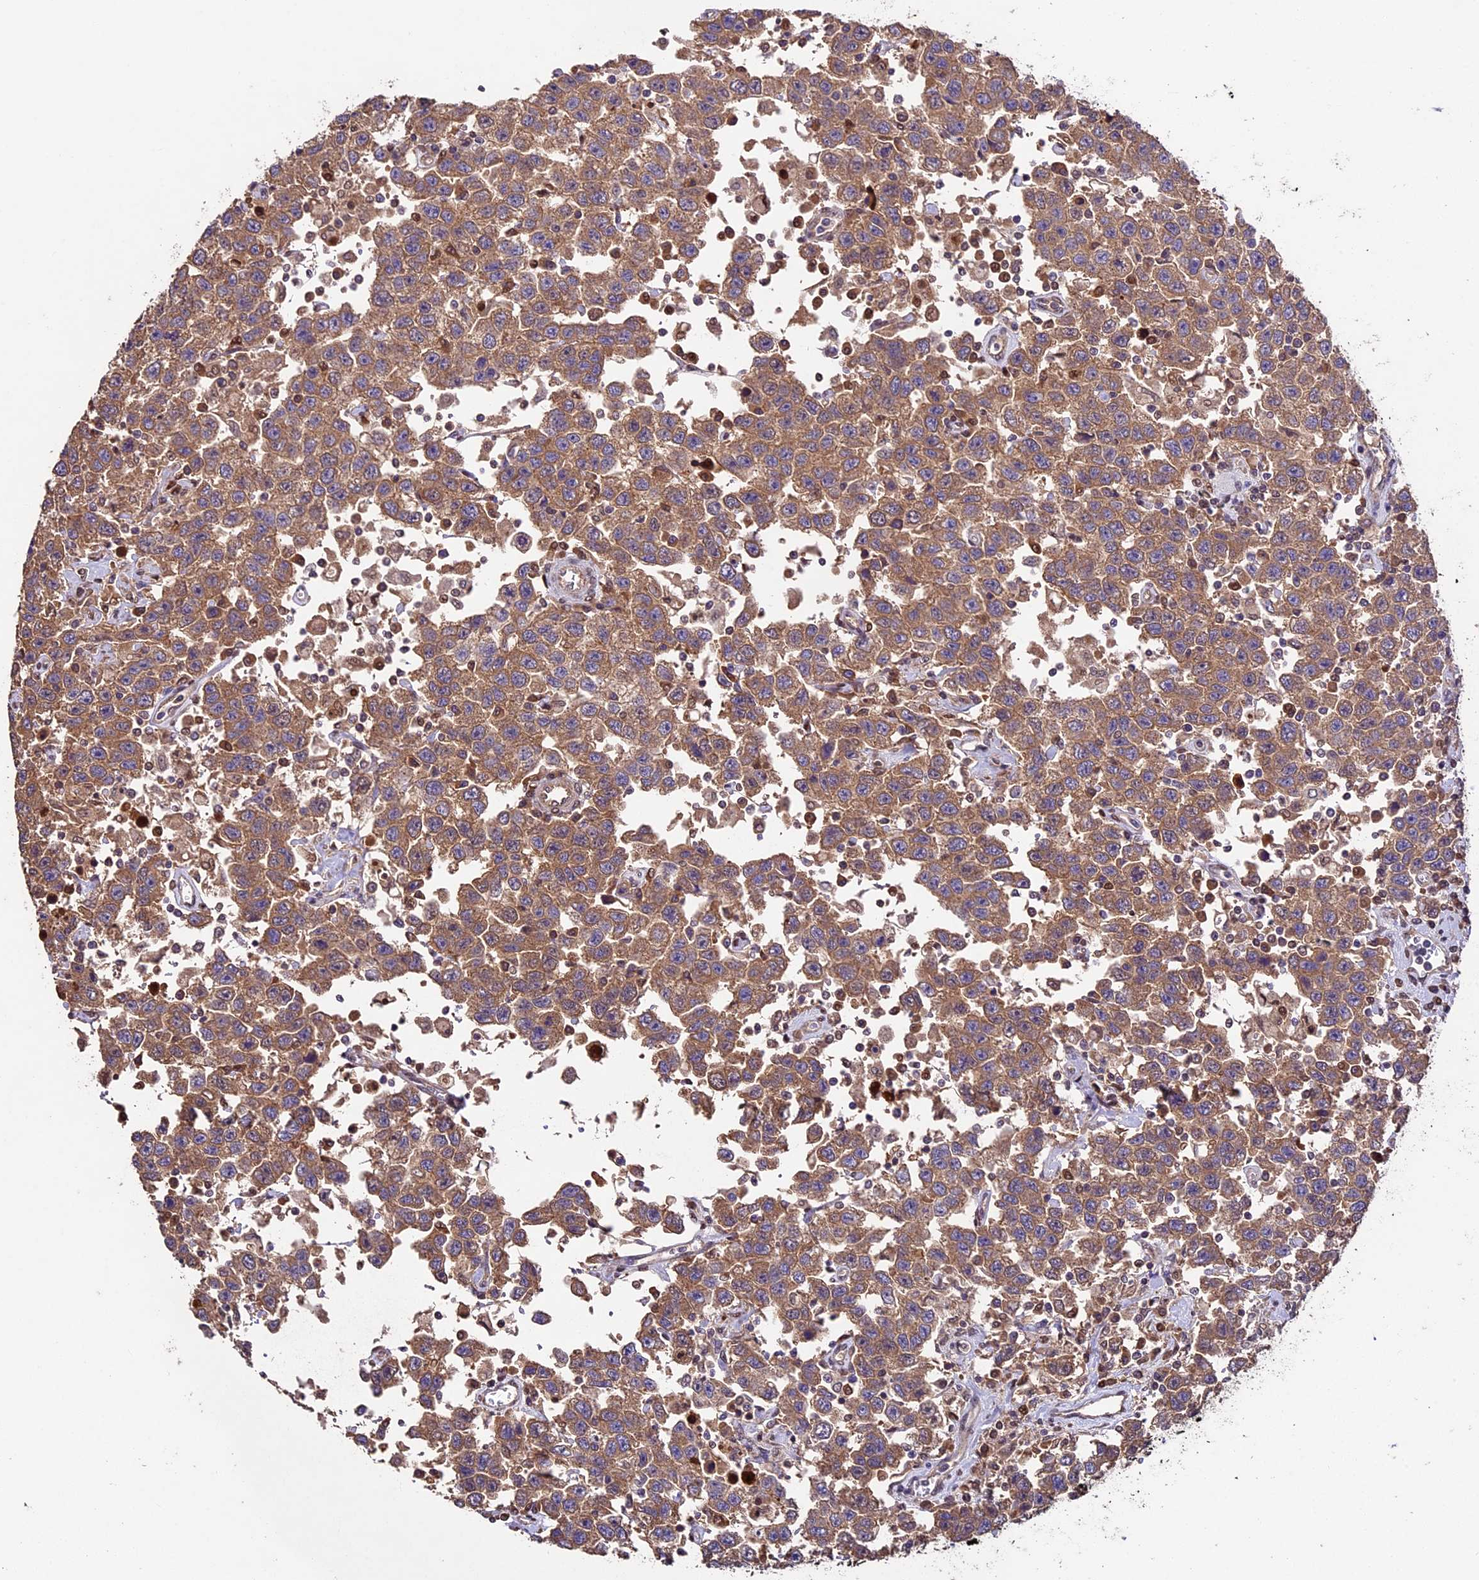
{"staining": {"intensity": "moderate", "quantity": ">75%", "location": "cytoplasmic/membranous"}, "tissue": "testis cancer", "cell_type": "Tumor cells", "image_type": "cancer", "snomed": [{"axis": "morphology", "description": "Seminoma, NOS"}, {"axis": "topography", "description": "Testis"}], "caption": "This is an image of IHC staining of seminoma (testis), which shows moderate staining in the cytoplasmic/membranous of tumor cells.", "gene": "SBNO2", "patient": {"sex": "male", "age": 41}}